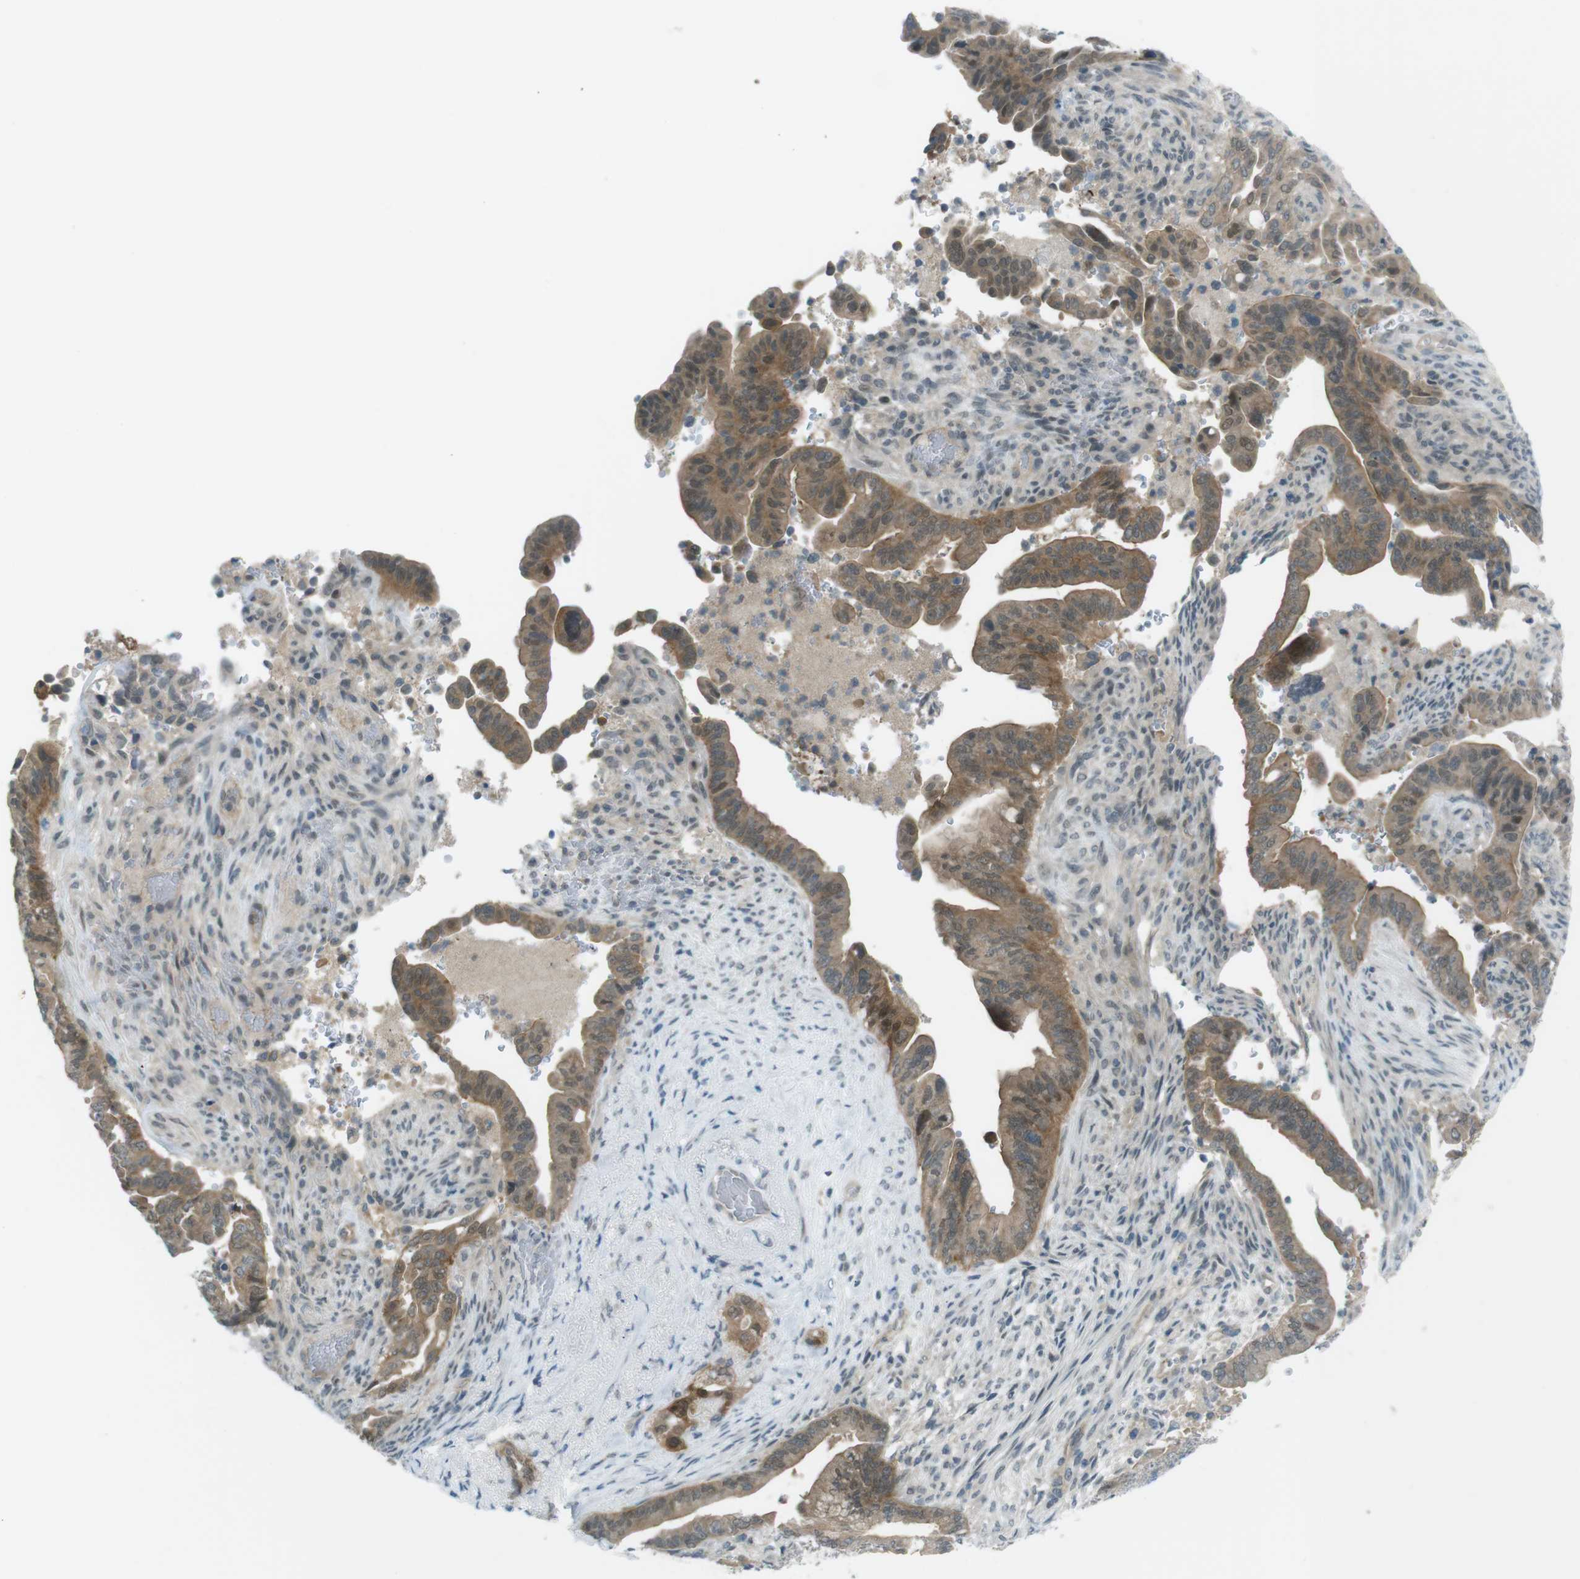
{"staining": {"intensity": "moderate", "quantity": ">75%", "location": "cytoplasmic/membranous,nuclear"}, "tissue": "pancreatic cancer", "cell_type": "Tumor cells", "image_type": "cancer", "snomed": [{"axis": "morphology", "description": "Adenocarcinoma, NOS"}, {"axis": "topography", "description": "Pancreas"}], "caption": "Pancreatic adenocarcinoma was stained to show a protein in brown. There is medium levels of moderate cytoplasmic/membranous and nuclear positivity in approximately >75% of tumor cells.", "gene": "ZDHHC20", "patient": {"sex": "male", "age": 70}}